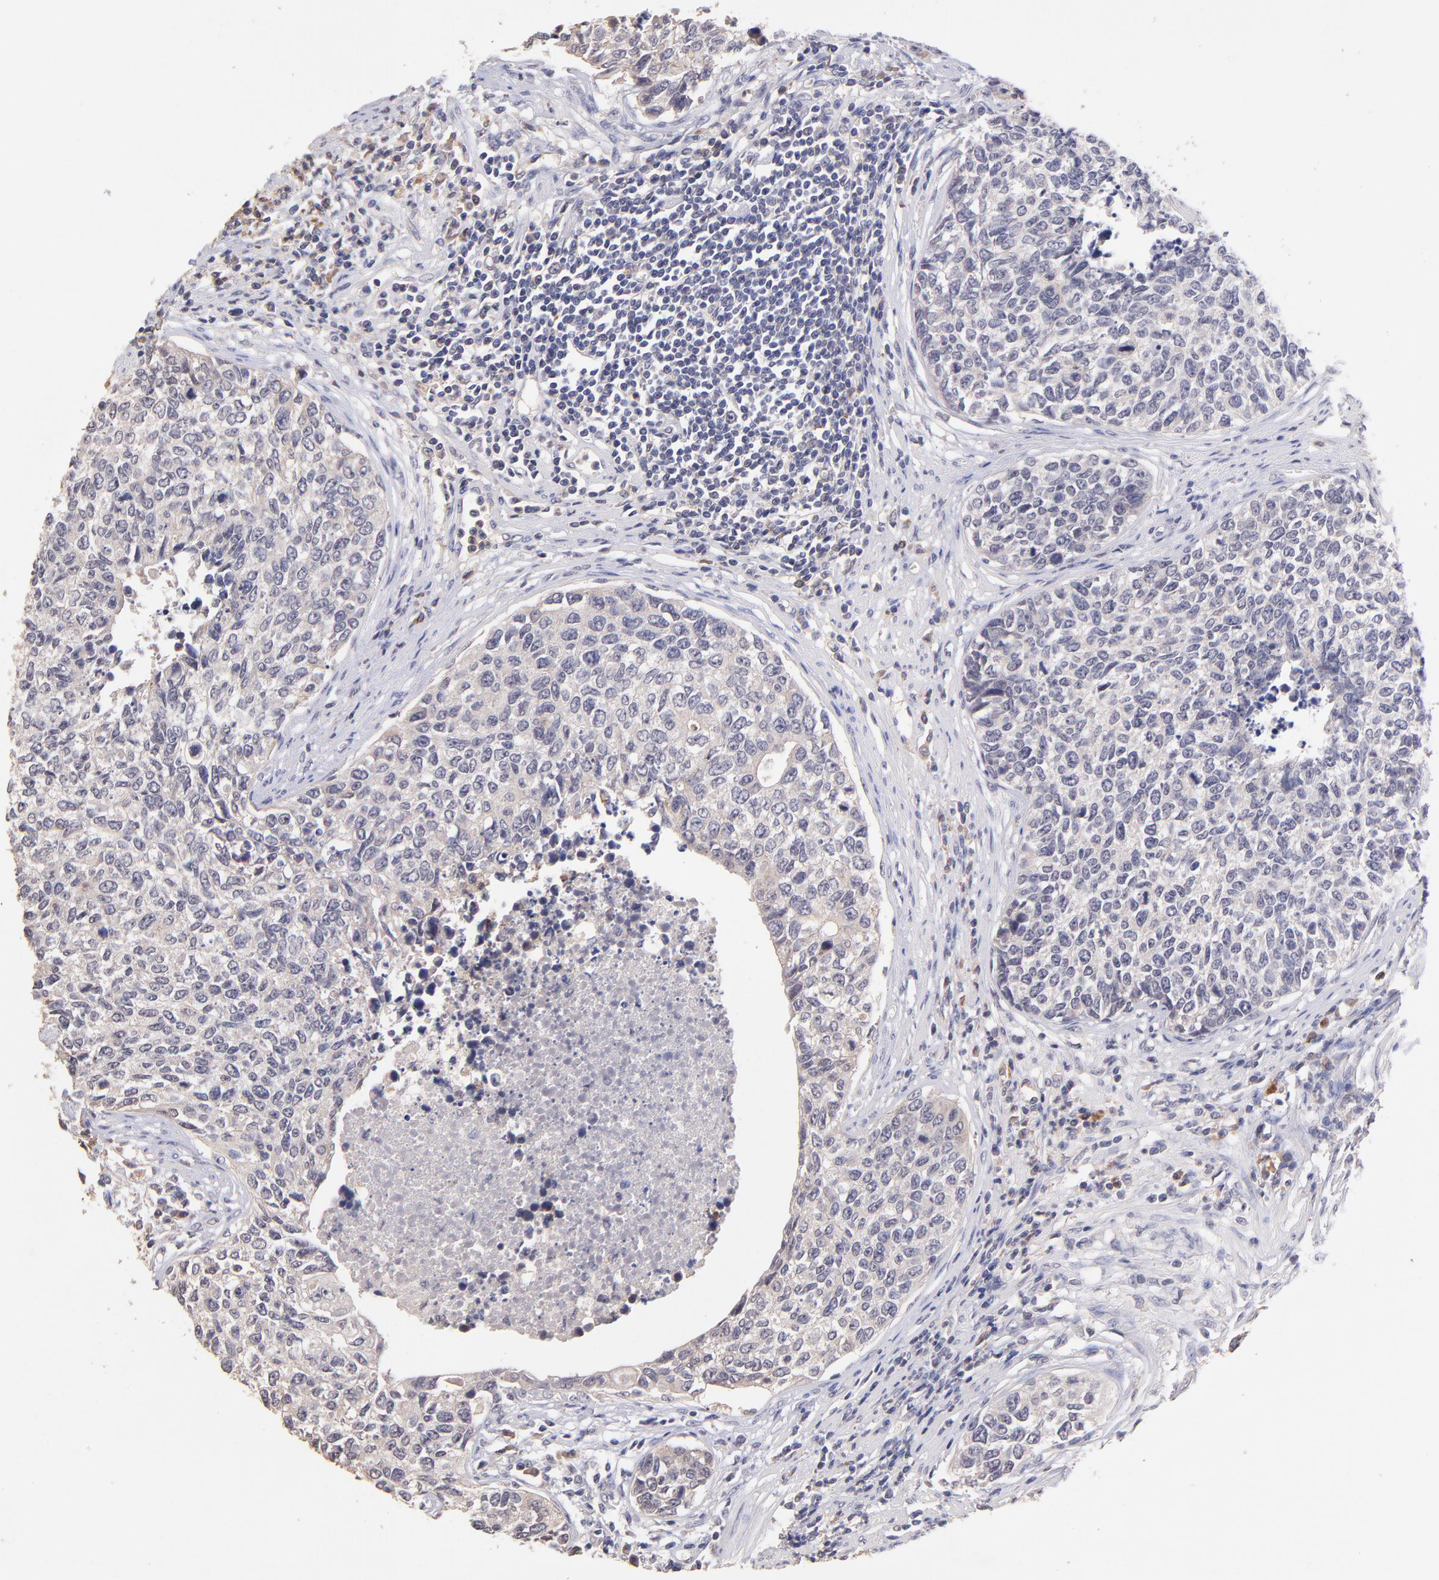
{"staining": {"intensity": "negative", "quantity": "none", "location": "none"}, "tissue": "urothelial cancer", "cell_type": "Tumor cells", "image_type": "cancer", "snomed": [{"axis": "morphology", "description": "Urothelial carcinoma, High grade"}, {"axis": "topography", "description": "Urinary bladder"}], "caption": "IHC of urothelial cancer shows no staining in tumor cells.", "gene": "RNASEL", "patient": {"sex": "male", "age": 81}}